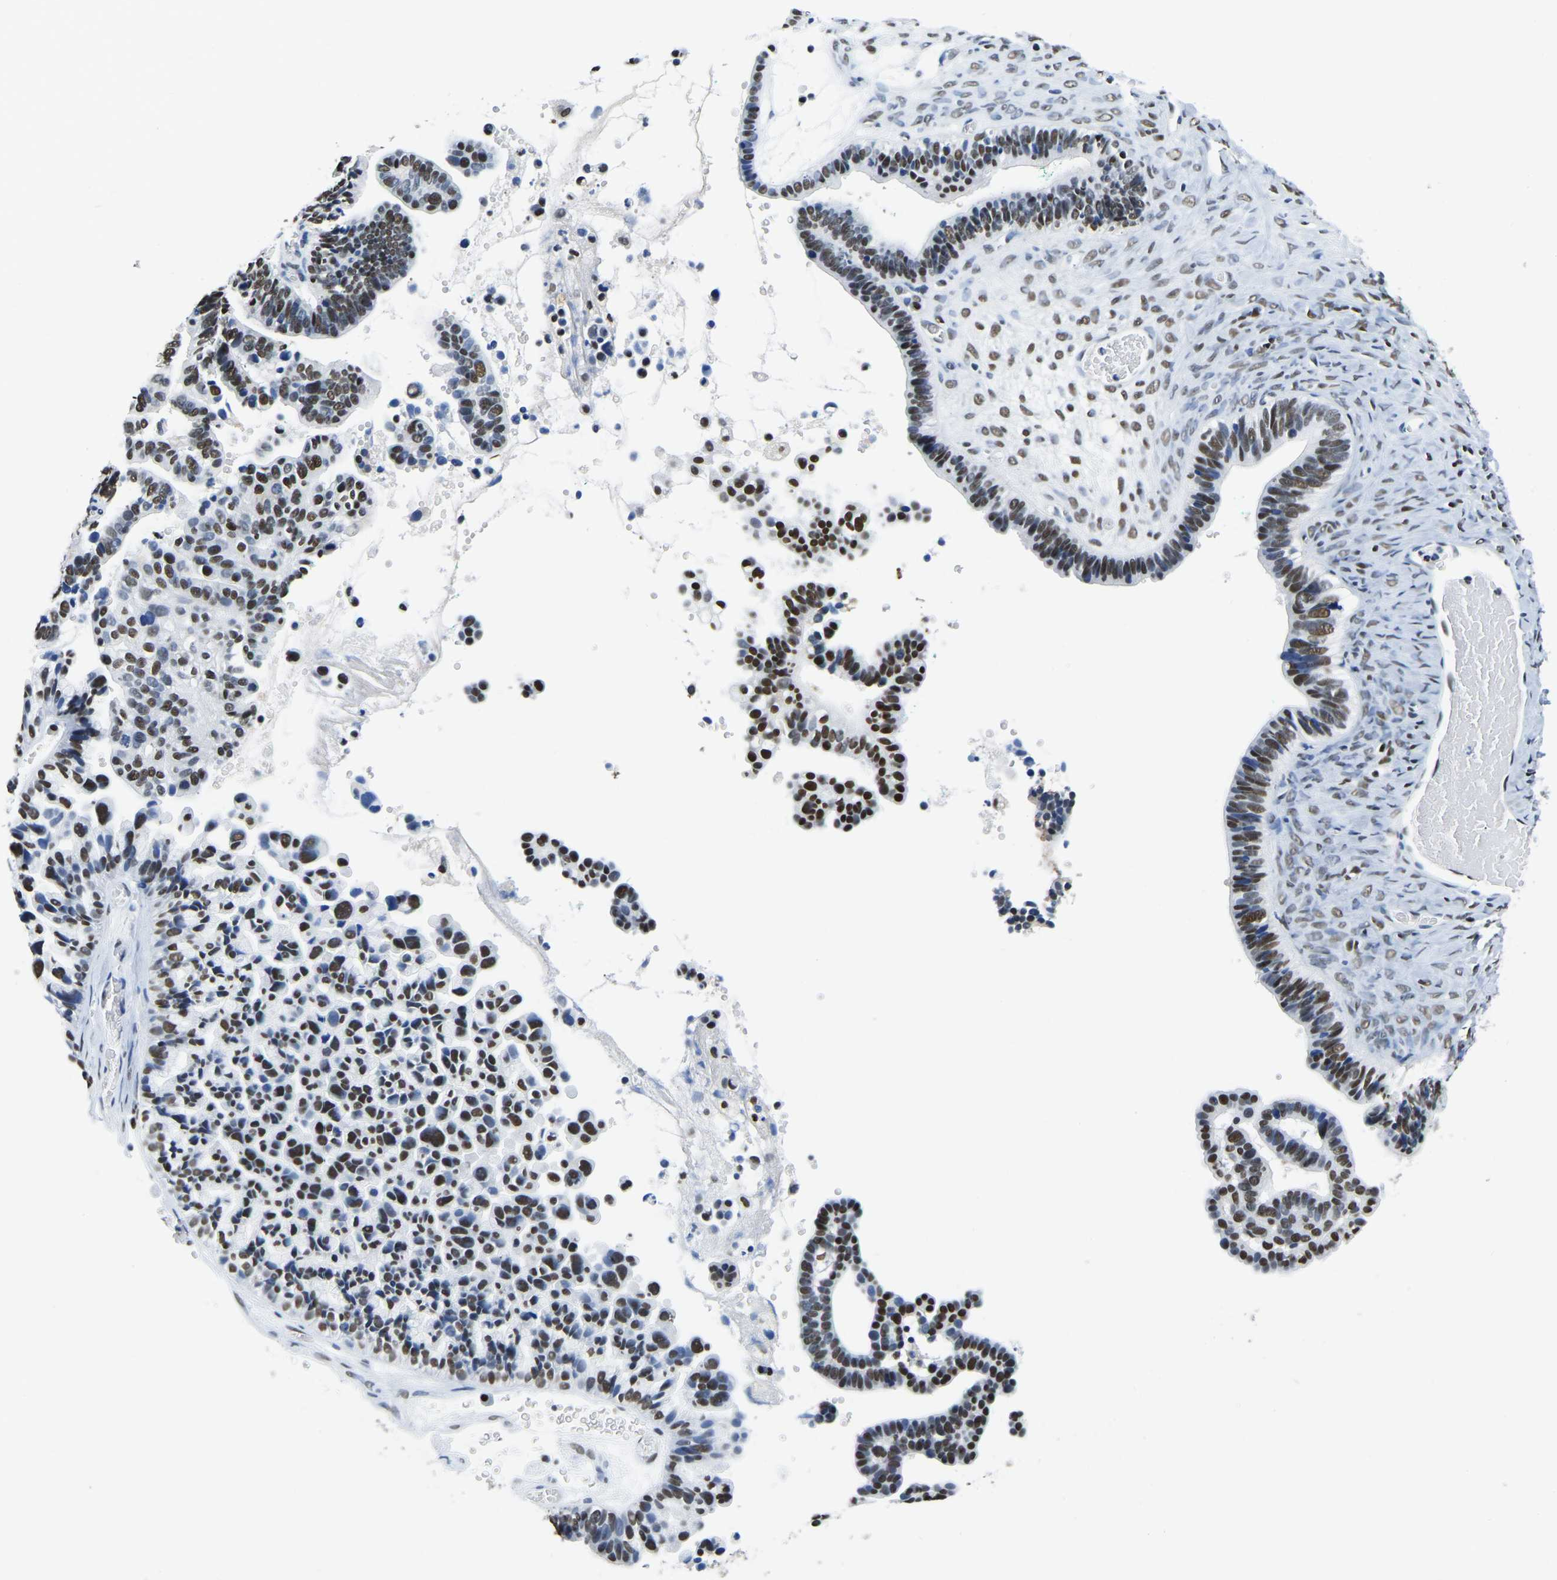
{"staining": {"intensity": "strong", "quantity": ">75%", "location": "nuclear"}, "tissue": "ovarian cancer", "cell_type": "Tumor cells", "image_type": "cancer", "snomed": [{"axis": "morphology", "description": "Cystadenocarcinoma, serous, NOS"}, {"axis": "topography", "description": "Ovary"}], "caption": "A photomicrograph of serous cystadenocarcinoma (ovarian) stained for a protein demonstrates strong nuclear brown staining in tumor cells. The staining was performed using DAB, with brown indicating positive protein expression. Nuclei are stained blue with hematoxylin.", "gene": "UBA1", "patient": {"sex": "female", "age": 56}}